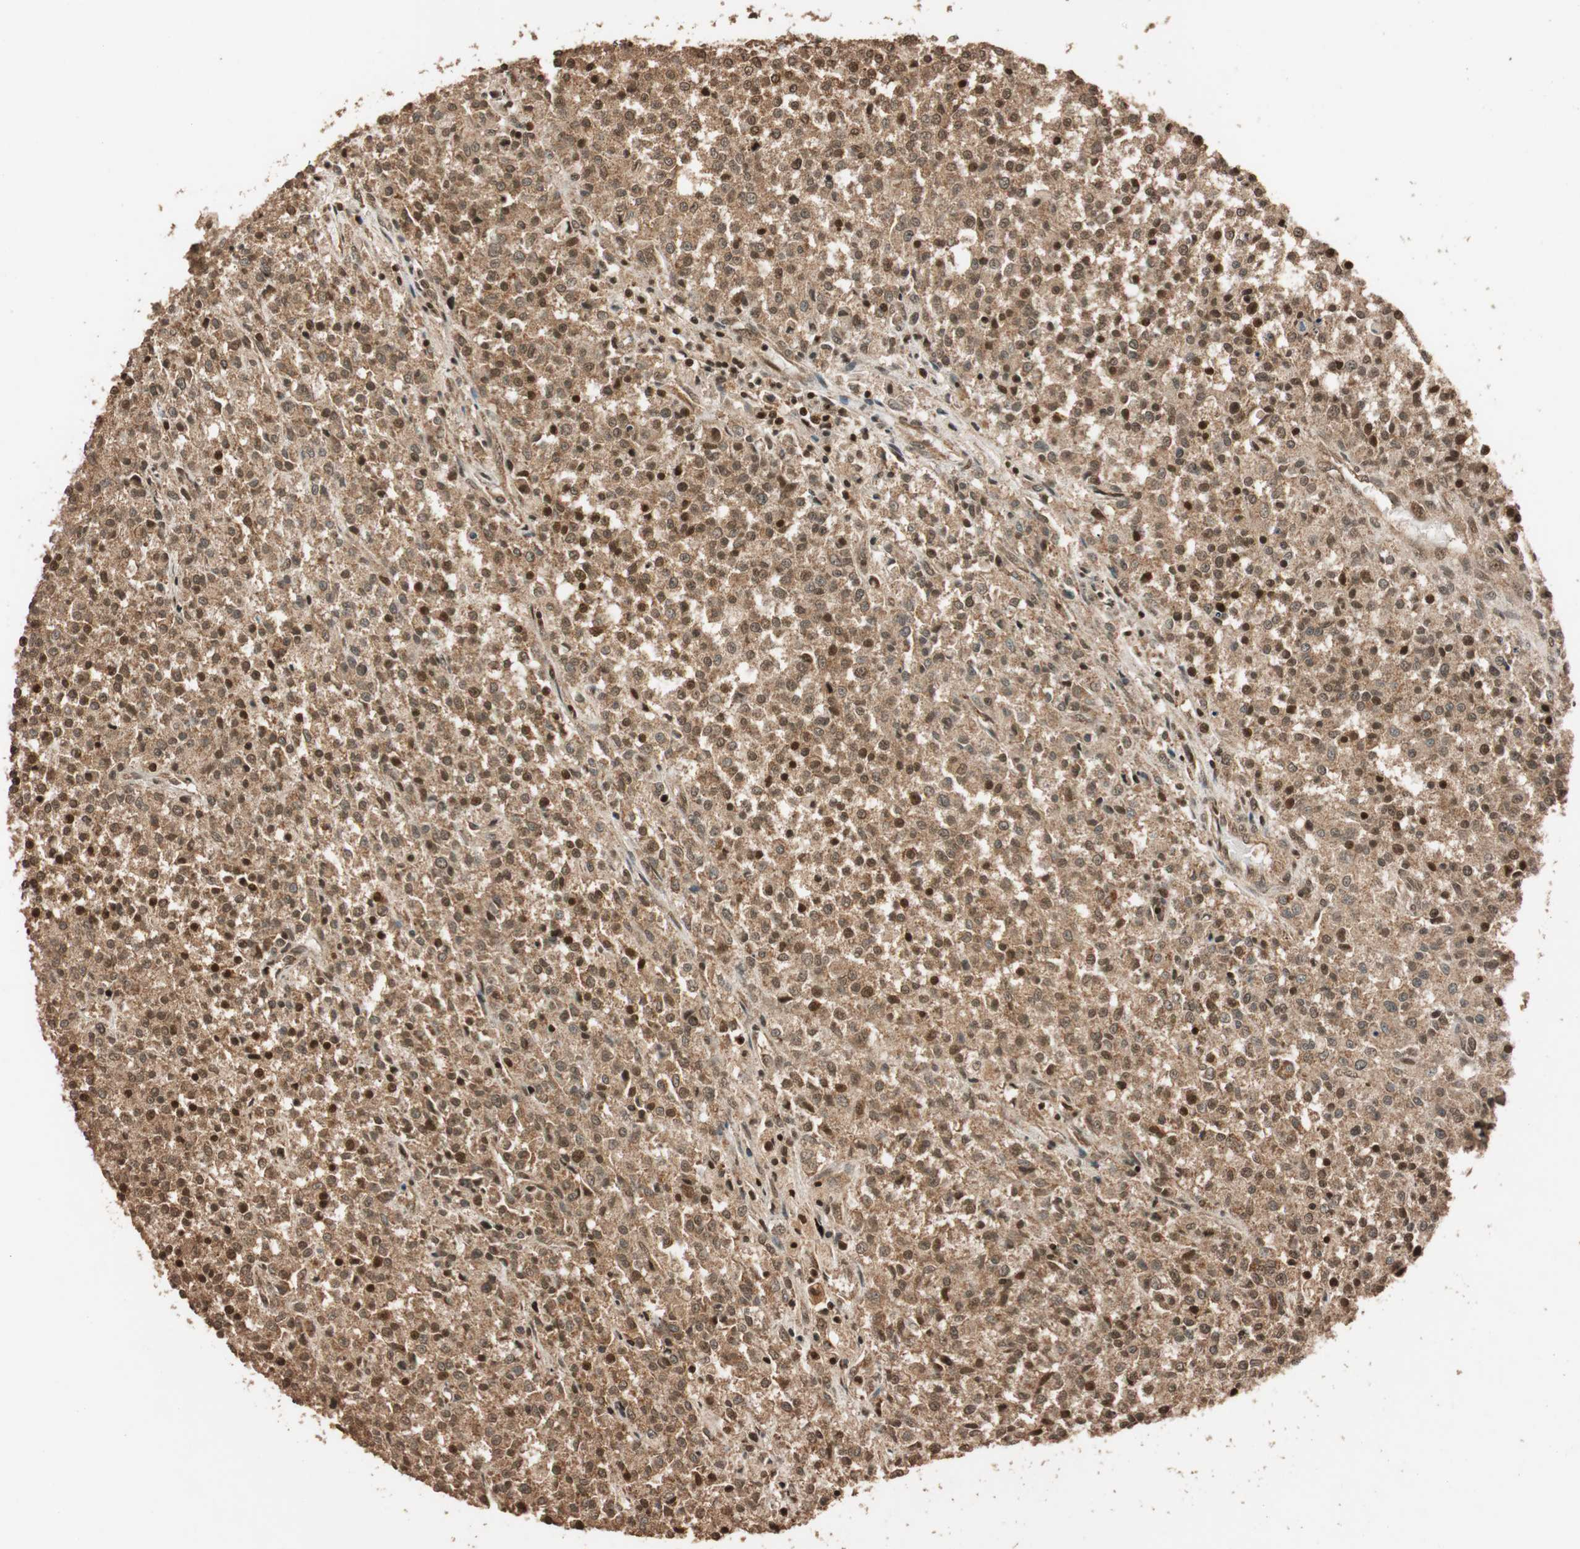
{"staining": {"intensity": "strong", "quantity": ">75%", "location": "cytoplasmic/membranous,nuclear"}, "tissue": "testis cancer", "cell_type": "Tumor cells", "image_type": "cancer", "snomed": [{"axis": "morphology", "description": "Seminoma, NOS"}, {"axis": "topography", "description": "Testis"}], "caption": "Immunohistochemistry of testis cancer shows high levels of strong cytoplasmic/membranous and nuclear expression in about >75% of tumor cells.", "gene": "ALKBH5", "patient": {"sex": "male", "age": 59}}